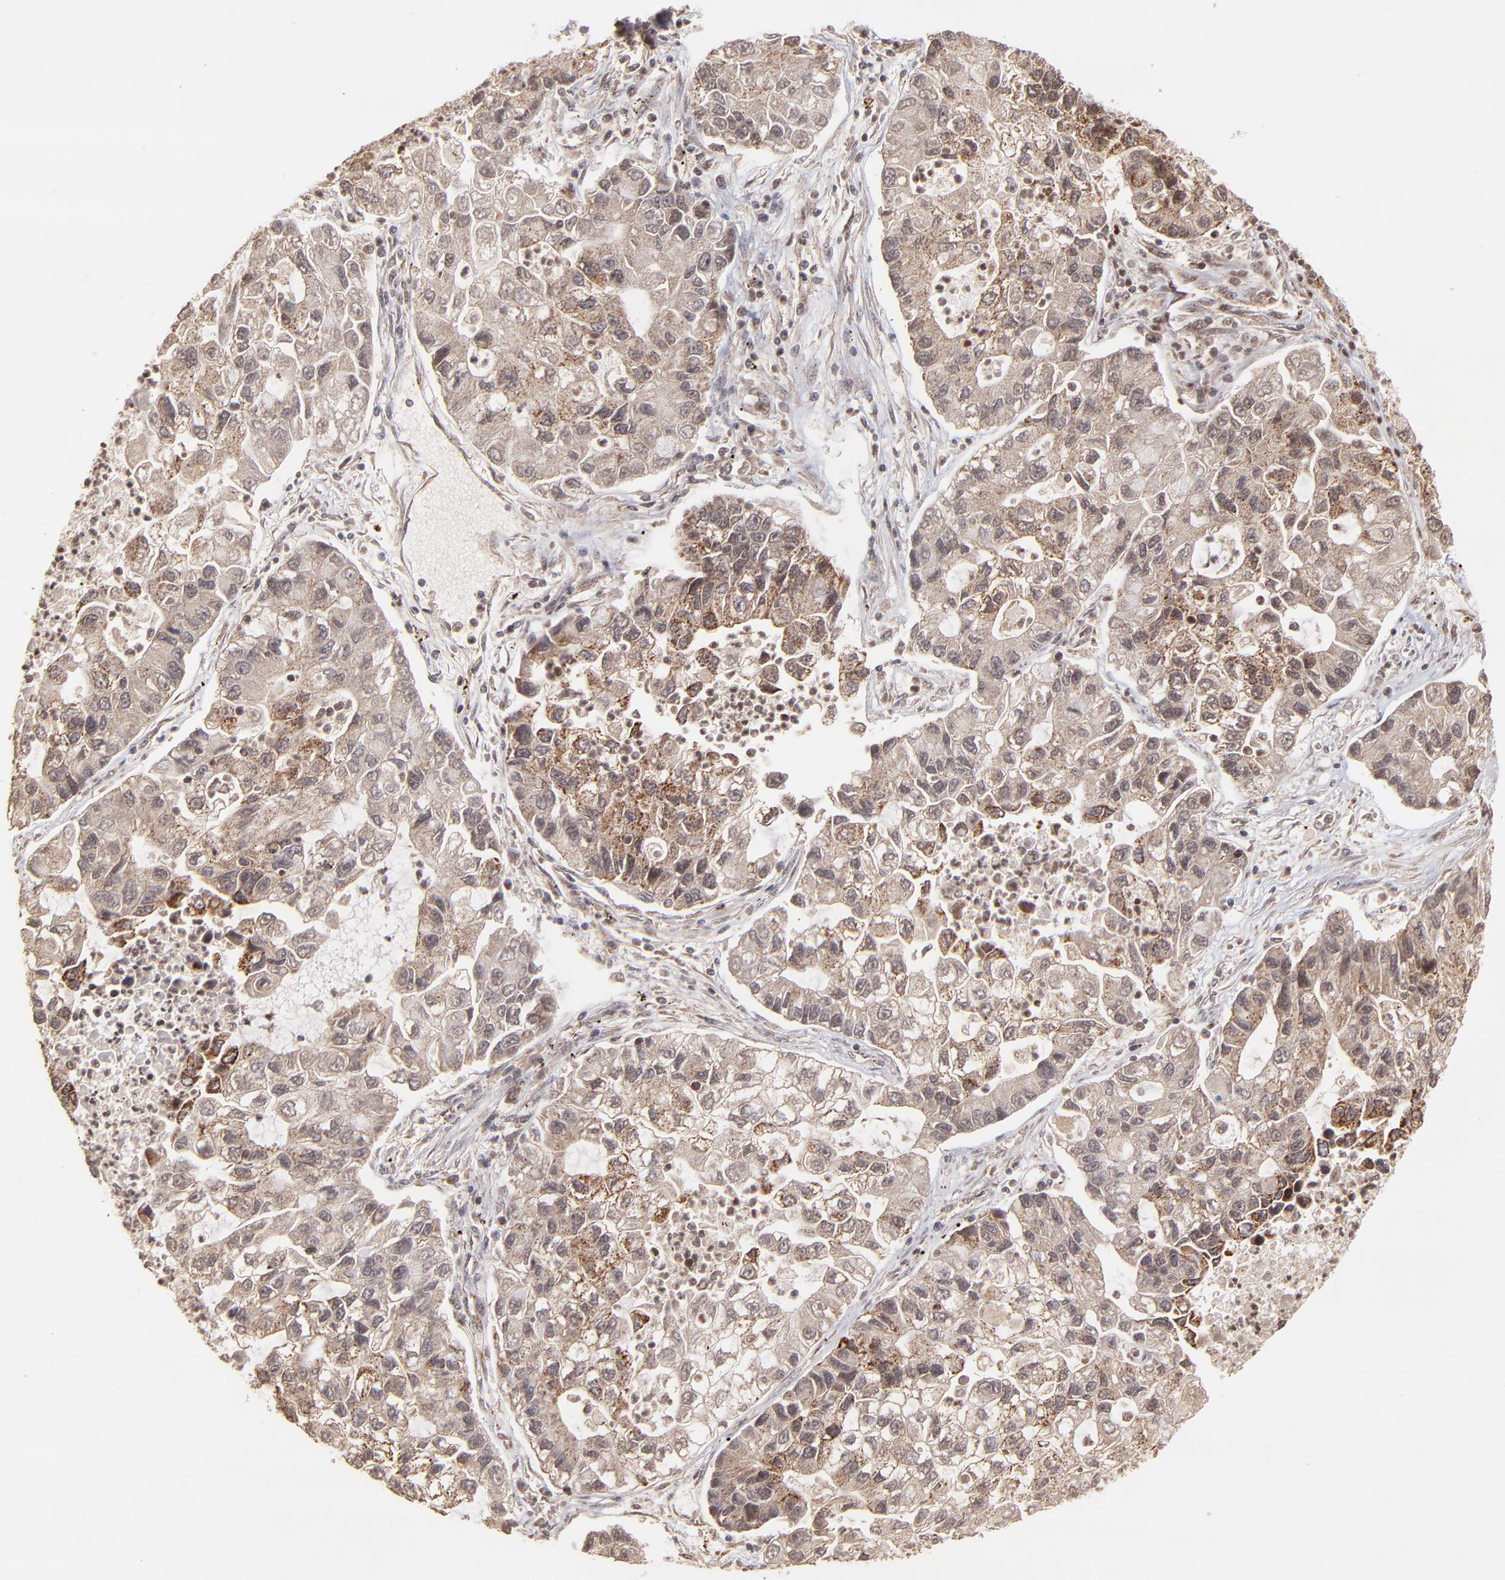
{"staining": {"intensity": "moderate", "quantity": "<25%", "location": "cytoplasmic/membranous"}, "tissue": "lung cancer", "cell_type": "Tumor cells", "image_type": "cancer", "snomed": [{"axis": "morphology", "description": "Adenocarcinoma, NOS"}, {"axis": "topography", "description": "Lung"}], "caption": "Human adenocarcinoma (lung) stained for a protein (brown) exhibits moderate cytoplasmic/membranous positive positivity in approximately <25% of tumor cells.", "gene": "MED15", "patient": {"sex": "female", "age": 51}}